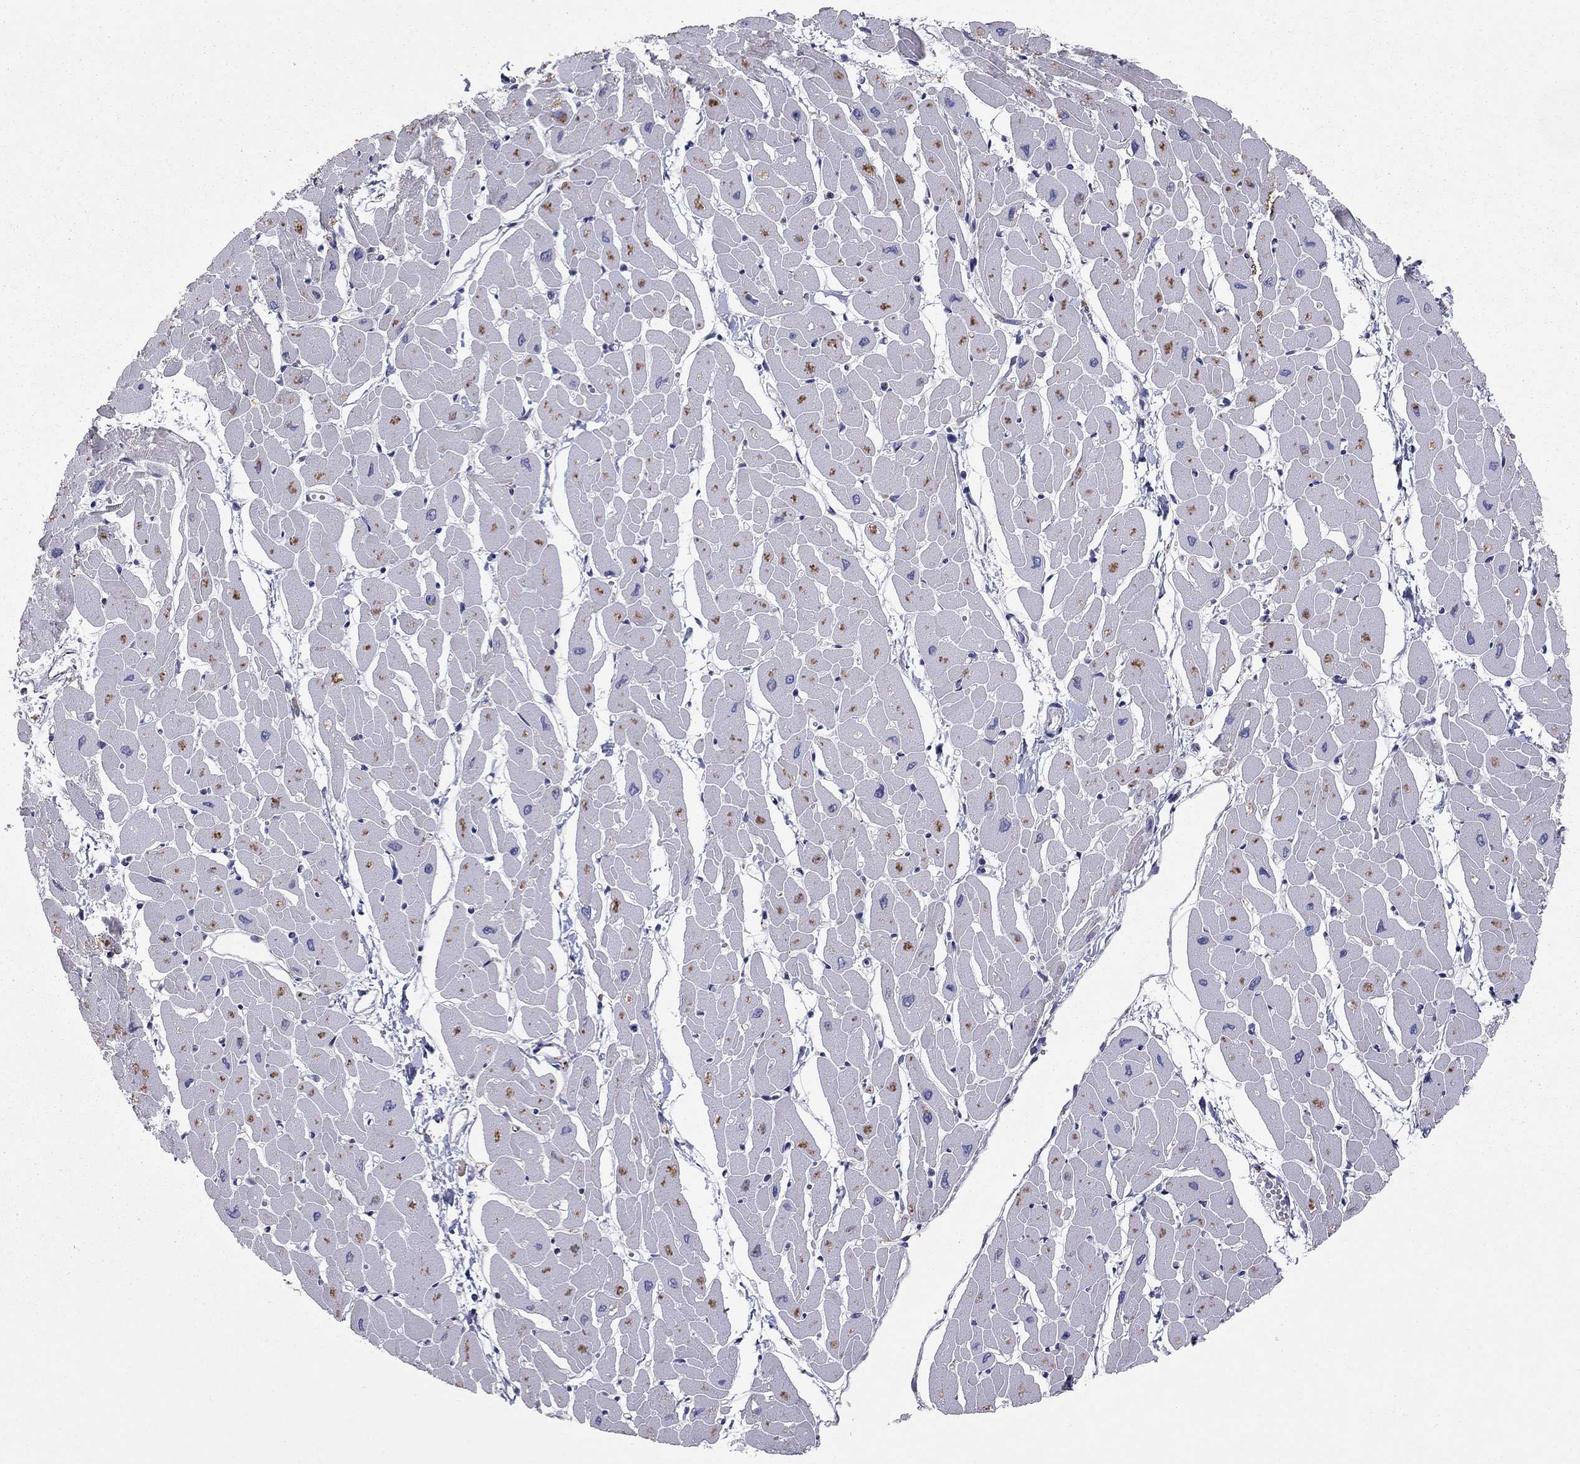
{"staining": {"intensity": "negative", "quantity": "none", "location": "none"}, "tissue": "heart muscle", "cell_type": "Cardiomyocytes", "image_type": "normal", "snomed": [{"axis": "morphology", "description": "Normal tissue, NOS"}, {"axis": "topography", "description": "Heart"}], "caption": "Immunohistochemical staining of unremarkable human heart muscle exhibits no significant positivity in cardiomyocytes. (DAB immunohistochemistry (IHC), high magnification).", "gene": "YIF1A", "patient": {"sex": "male", "age": 57}}